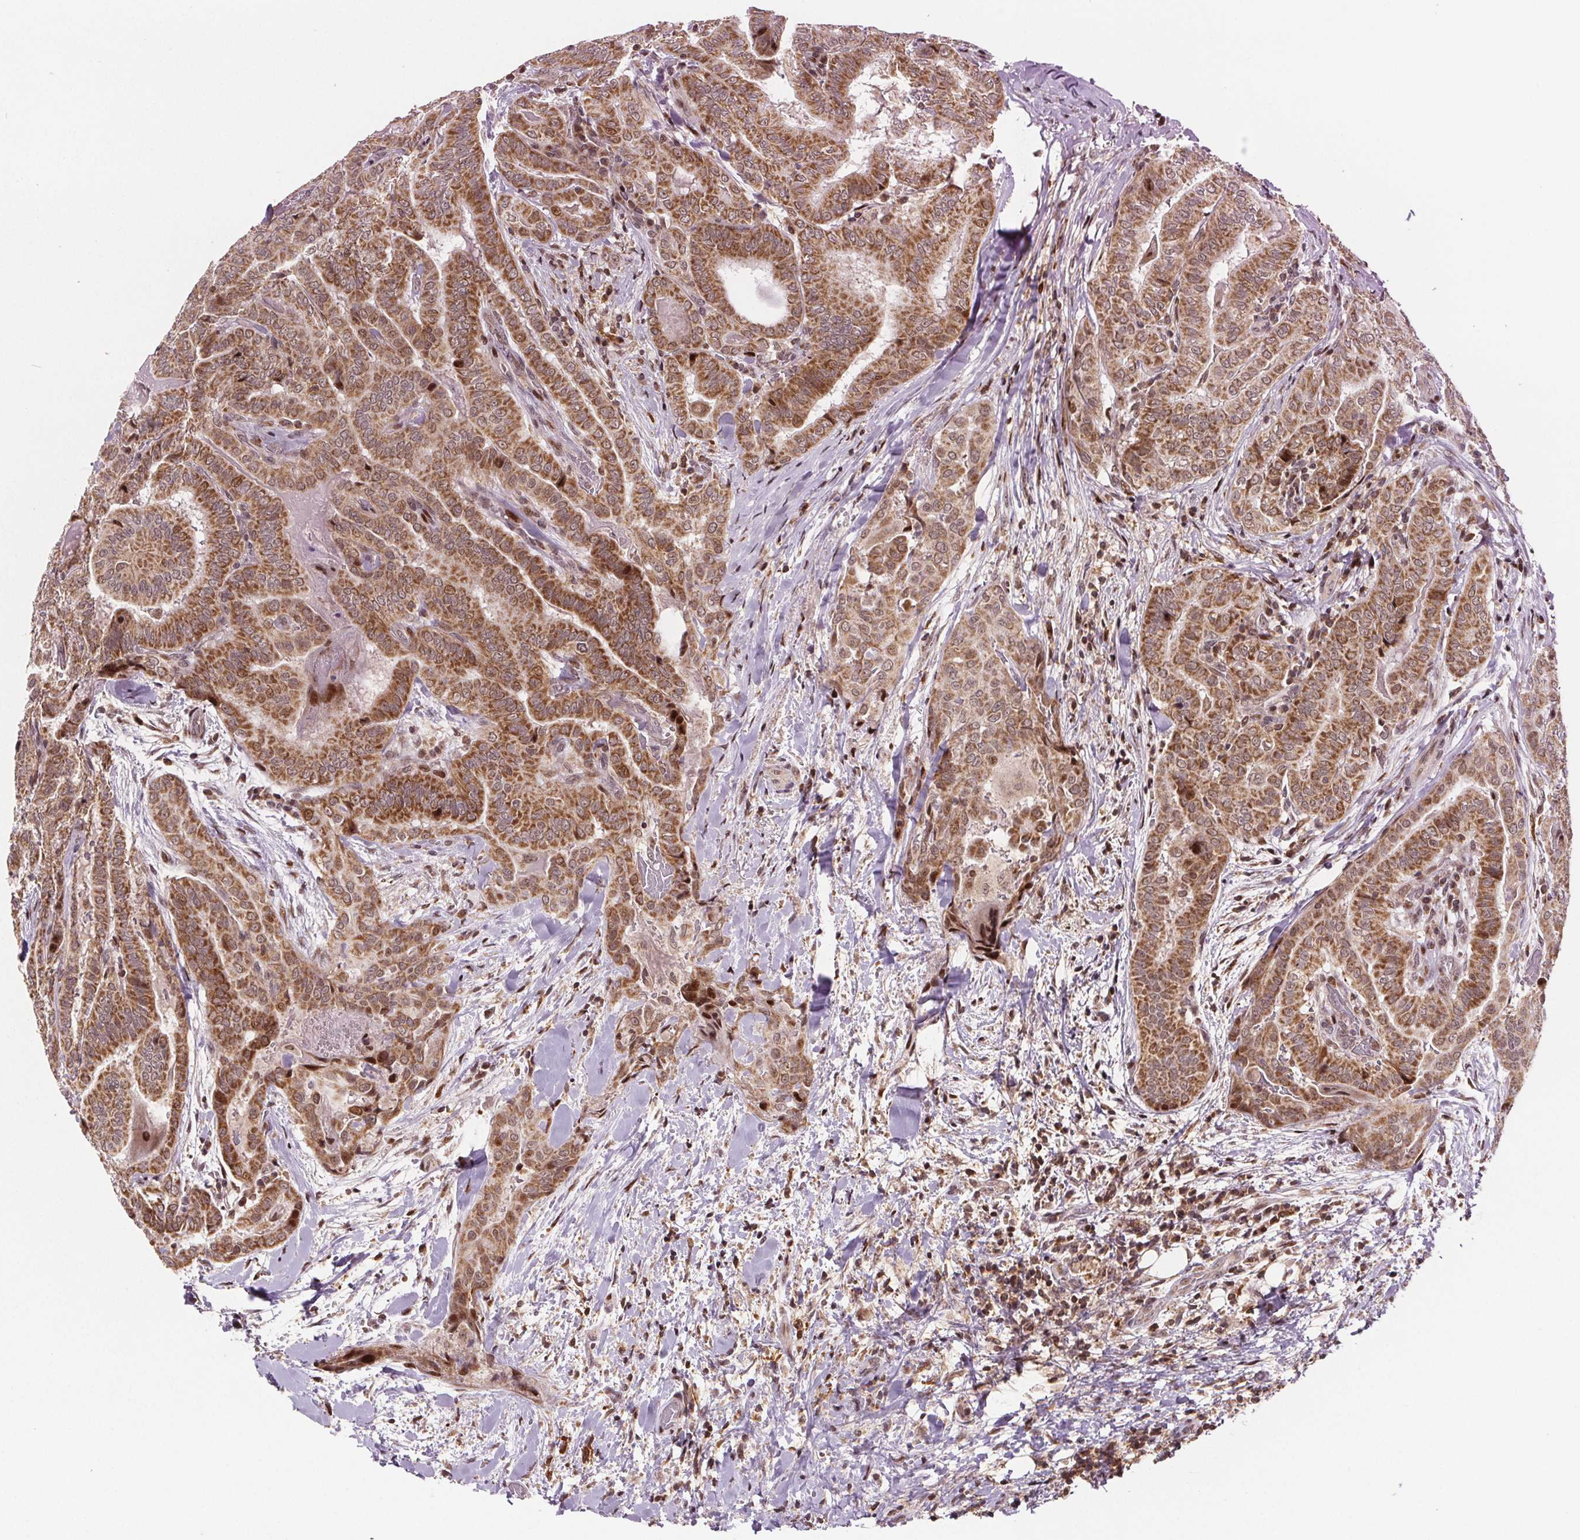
{"staining": {"intensity": "moderate", "quantity": ">75%", "location": "cytoplasmic/membranous,nuclear"}, "tissue": "thyroid cancer", "cell_type": "Tumor cells", "image_type": "cancer", "snomed": [{"axis": "morphology", "description": "Papillary adenocarcinoma, NOS"}, {"axis": "topography", "description": "Thyroid gland"}], "caption": "Immunohistochemistry photomicrograph of papillary adenocarcinoma (thyroid) stained for a protein (brown), which shows medium levels of moderate cytoplasmic/membranous and nuclear expression in about >75% of tumor cells.", "gene": "SNRNP35", "patient": {"sex": "female", "age": 61}}